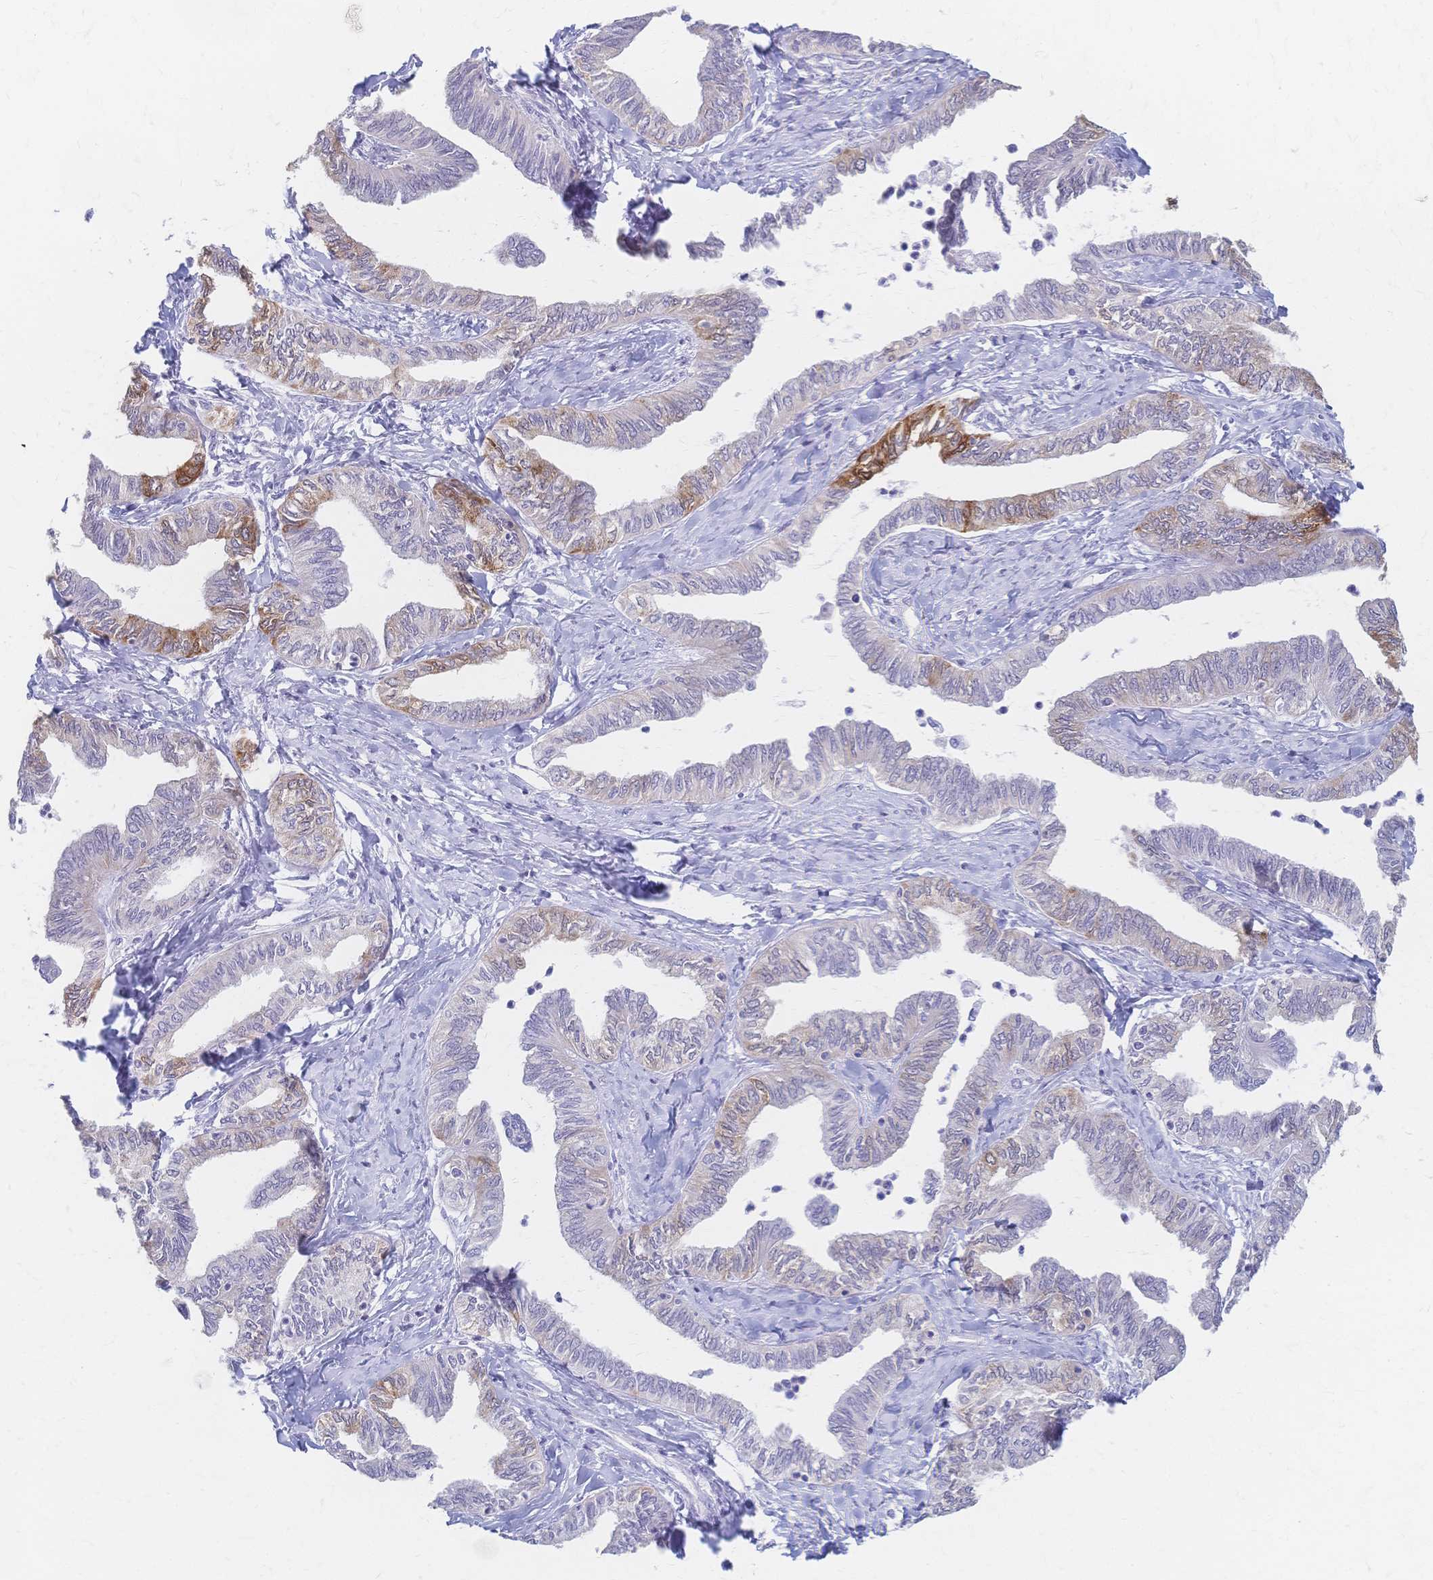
{"staining": {"intensity": "moderate", "quantity": "<25%", "location": "cytoplasmic/membranous"}, "tissue": "ovarian cancer", "cell_type": "Tumor cells", "image_type": "cancer", "snomed": [{"axis": "morphology", "description": "Carcinoma, endometroid"}, {"axis": "topography", "description": "Ovary"}], "caption": "Immunohistochemical staining of ovarian cancer displays low levels of moderate cytoplasmic/membranous protein positivity in approximately <25% of tumor cells.", "gene": "CYB5A", "patient": {"sex": "female", "age": 70}}